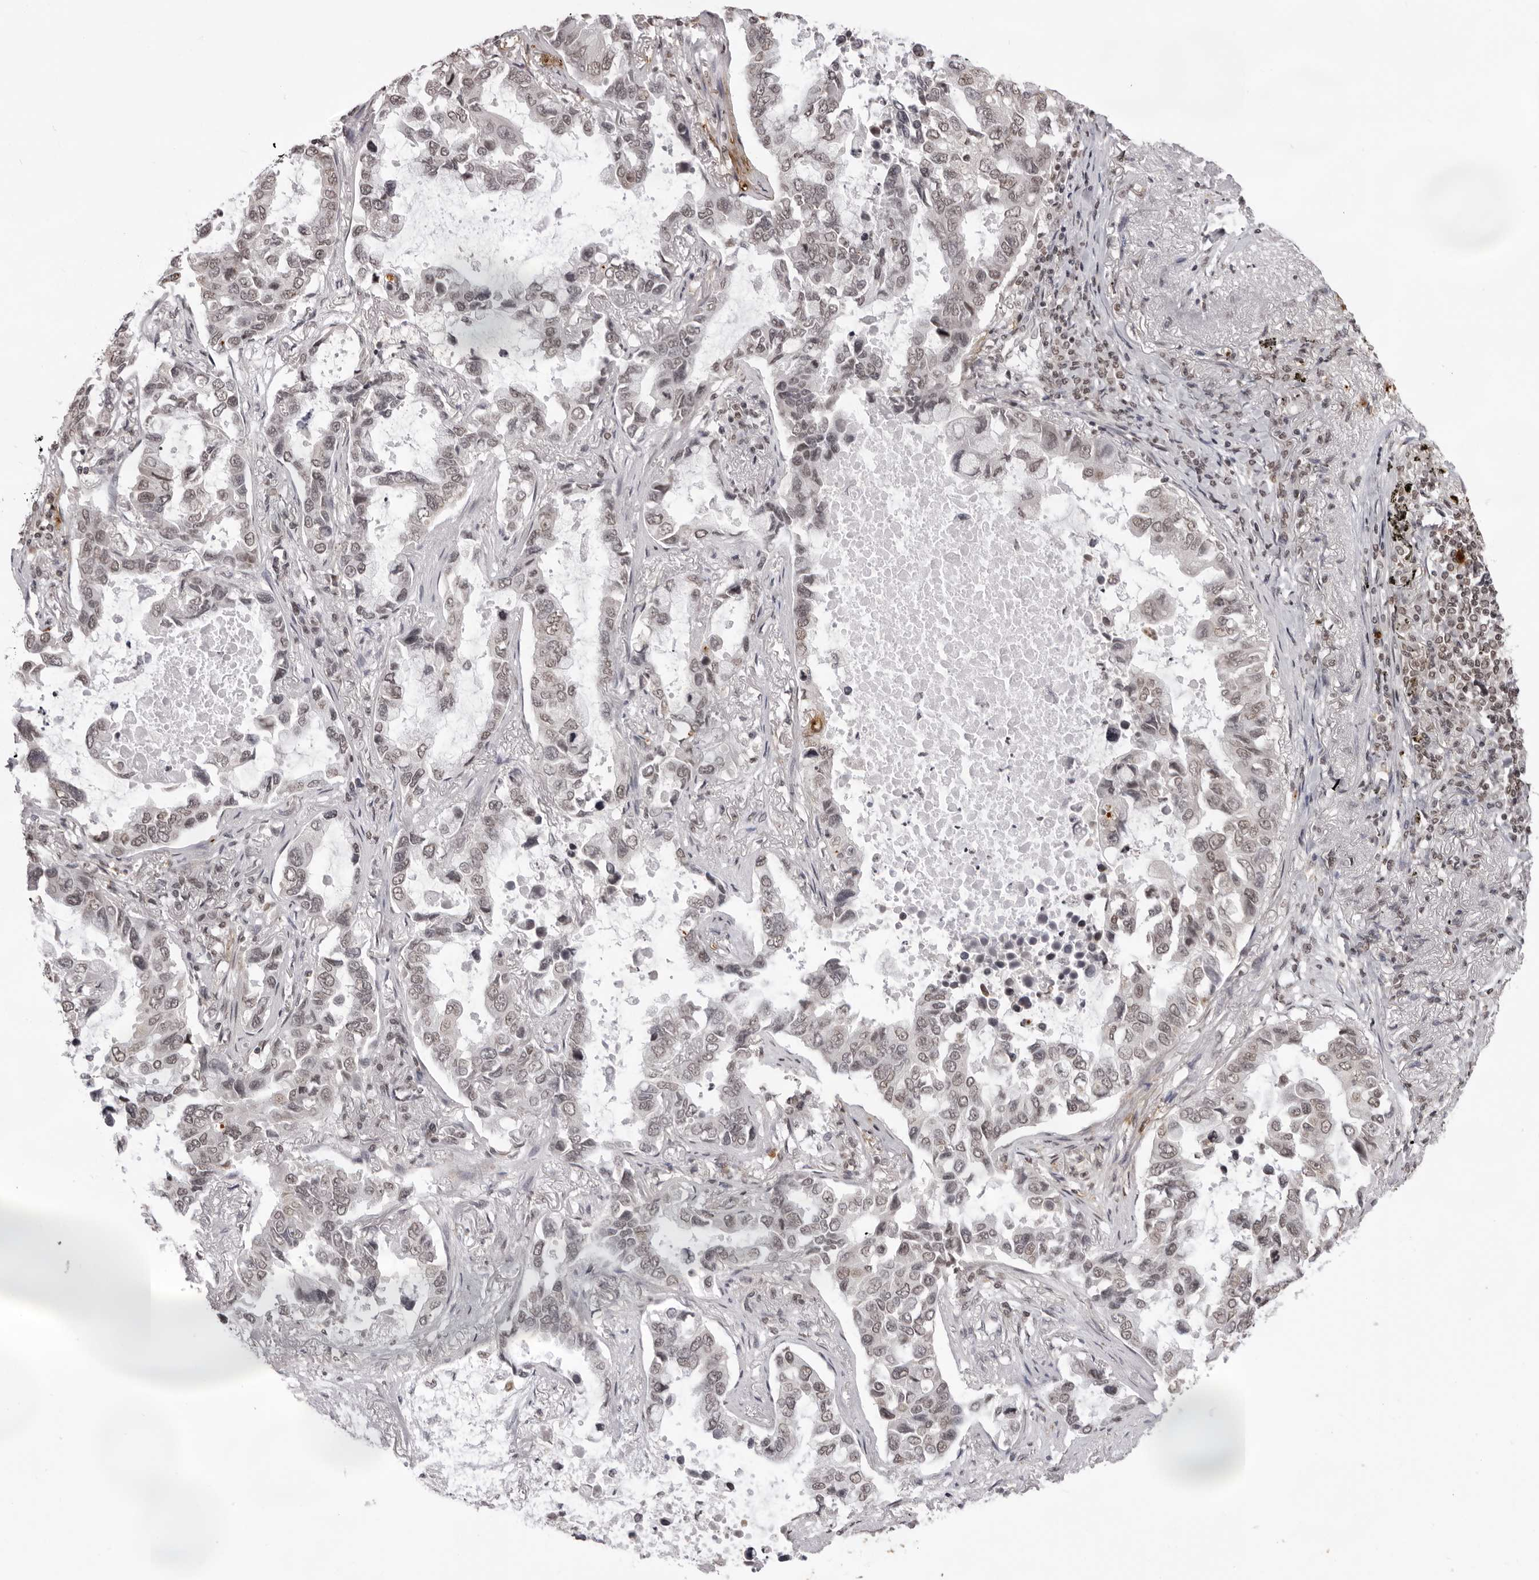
{"staining": {"intensity": "weak", "quantity": ">75%", "location": "nuclear"}, "tissue": "lung cancer", "cell_type": "Tumor cells", "image_type": "cancer", "snomed": [{"axis": "morphology", "description": "Adenocarcinoma, NOS"}, {"axis": "topography", "description": "Lung"}], "caption": "Adenocarcinoma (lung) was stained to show a protein in brown. There is low levels of weak nuclear positivity in approximately >75% of tumor cells.", "gene": "NTM", "patient": {"sex": "male", "age": 64}}